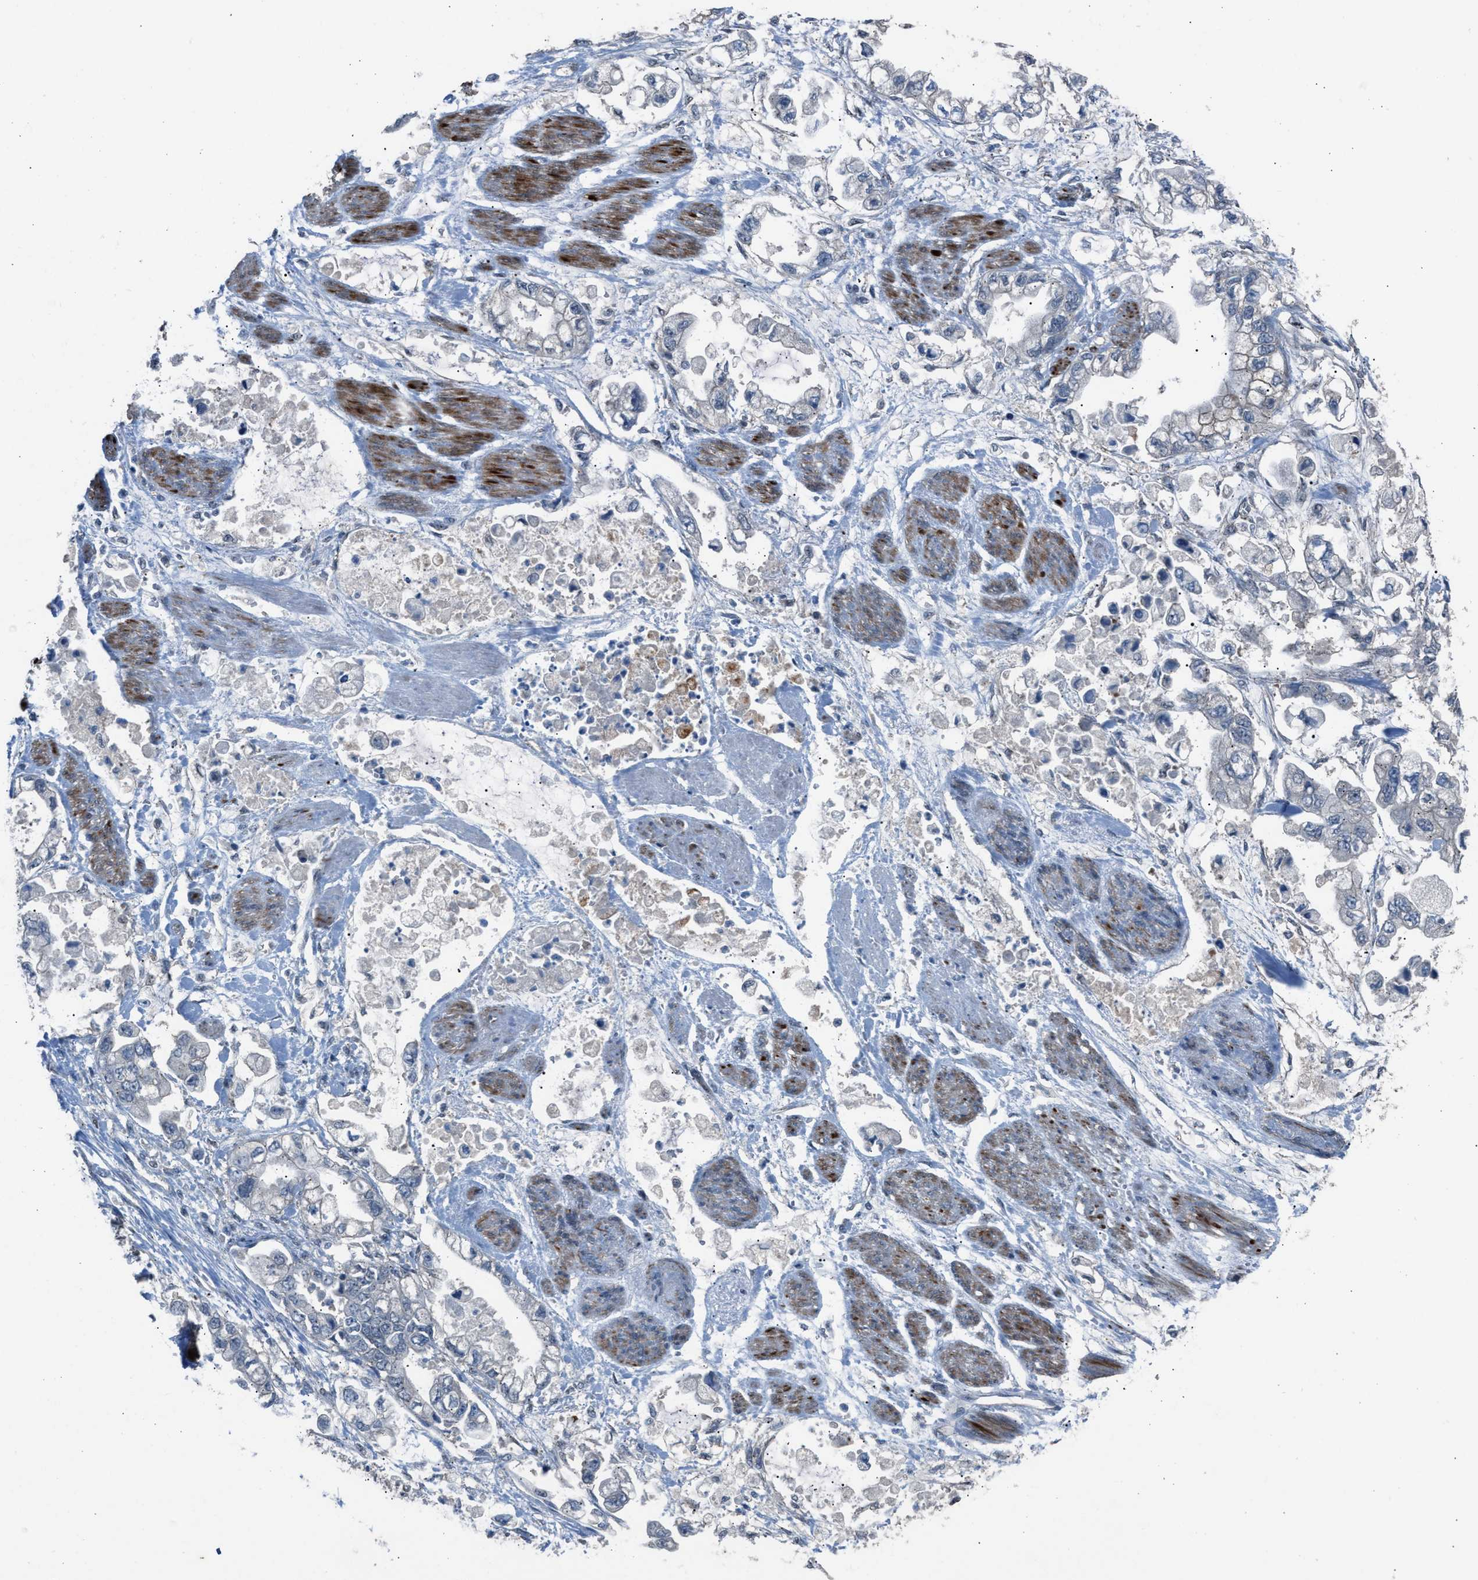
{"staining": {"intensity": "negative", "quantity": "none", "location": "none"}, "tissue": "stomach cancer", "cell_type": "Tumor cells", "image_type": "cancer", "snomed": [{"axis": "morphology", "description": "Normal tissue, NOS"}, {"axis": "morphology", "description": "Adenocarcinoma, NOS"}, {"axis": "topography", "description": "Stomach"}], "caption": "Immunohistochemistry (IHC) image of neoplastic tissue: human adenocarcinoma (stomach) stained with DAB shows no significant protein staining in tumor cells.", "gene": "CRTC1", "patient": {"sex": "male", "age": 62}}